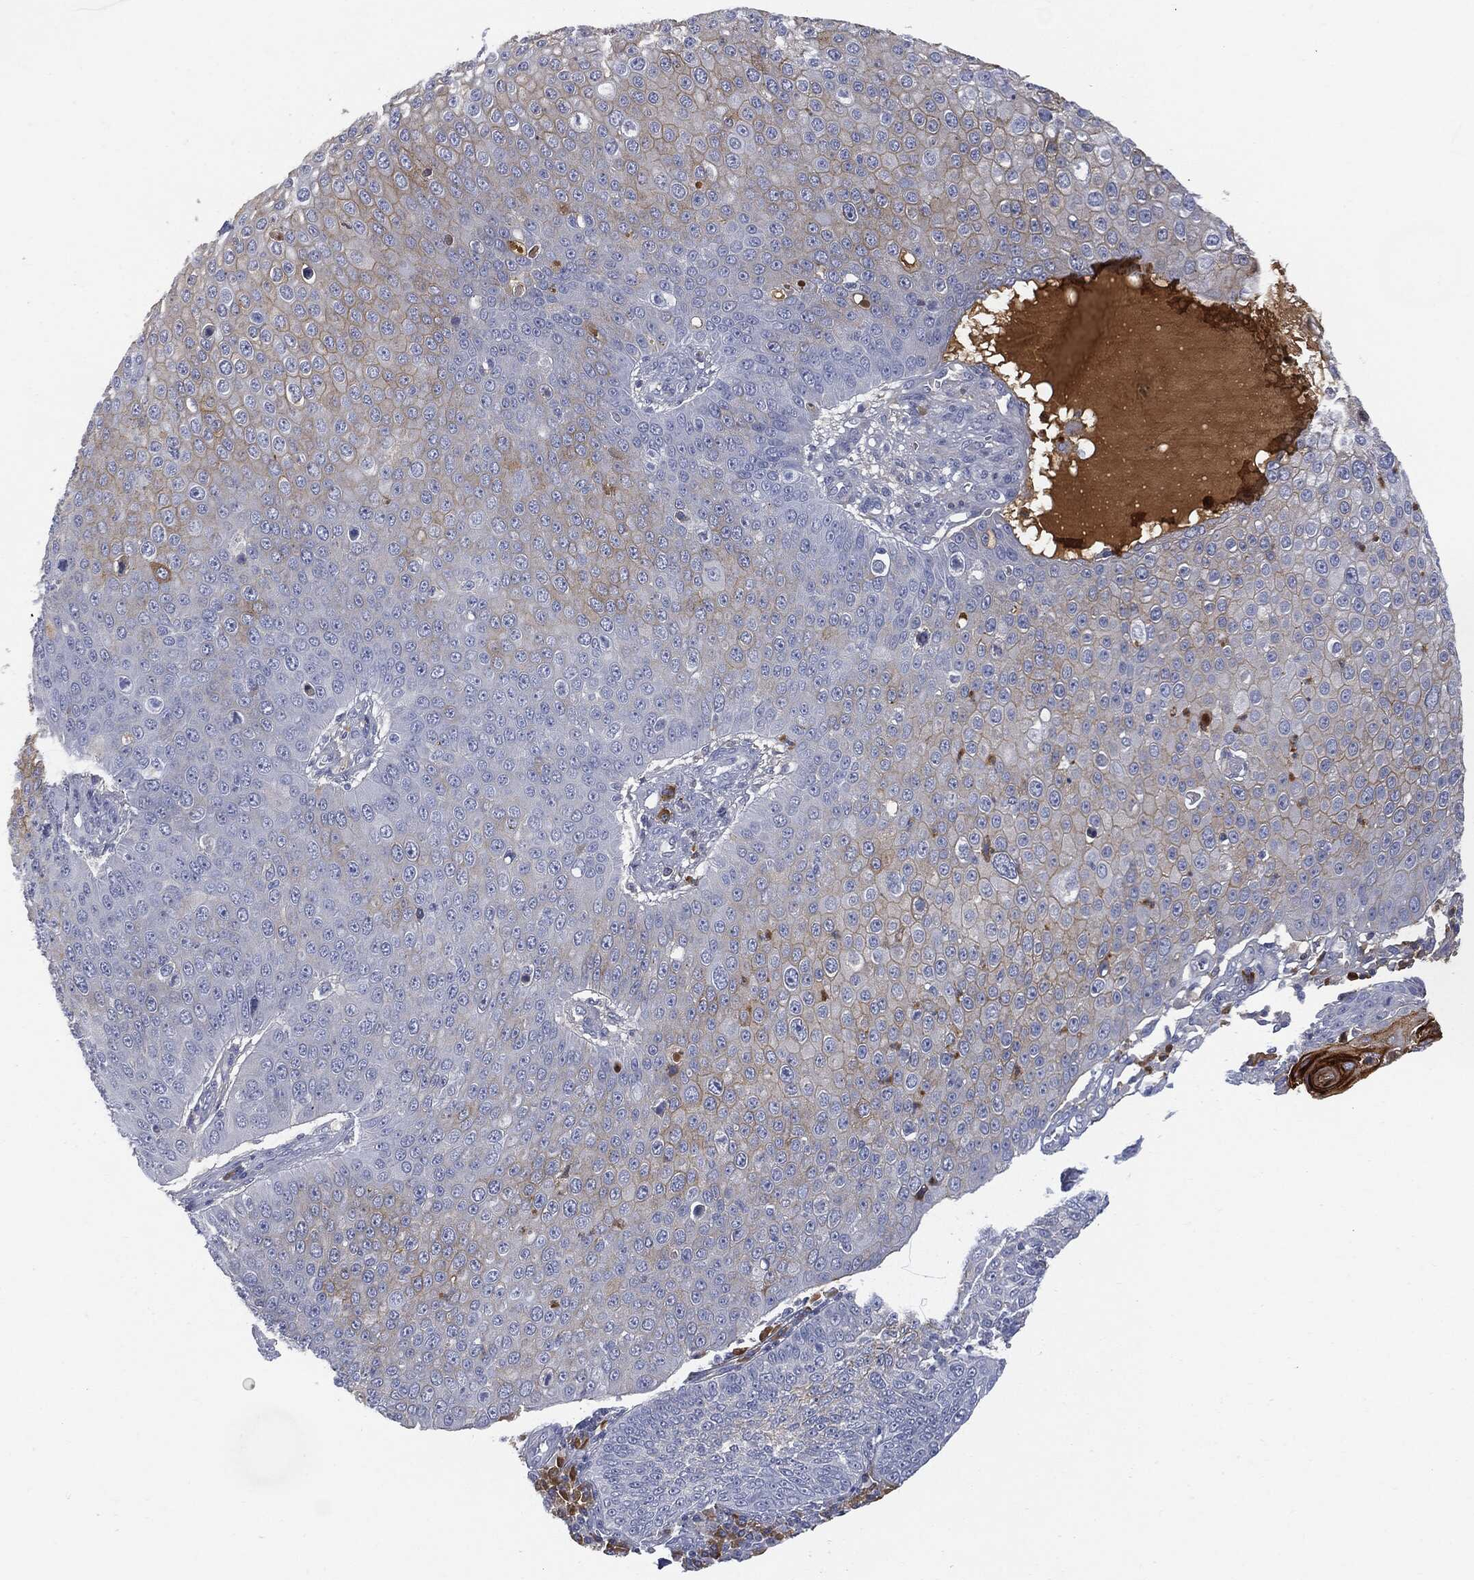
{"staining": {"intensity": "moderate", "quantity": "<25%", "location": "cytoplasmic/membranous"}, "tissue": "skin cancer", "cell_type": "Tumor cells", "image_type": "cancer", "snomed": [{"axis": "morphology", "description": "Squamous cell carcinoma, NOS"}, {"axis": "topography", "description": "Skin"}], "caption": "Brown immunohistochemical staining in human squamous cell carcinoma (skin) displays moderate cytoplasmic/membranous staining in approximately <25% of tumor cells.", "gene": "BTK", "patient": {"sex": "male", "age": 71}}